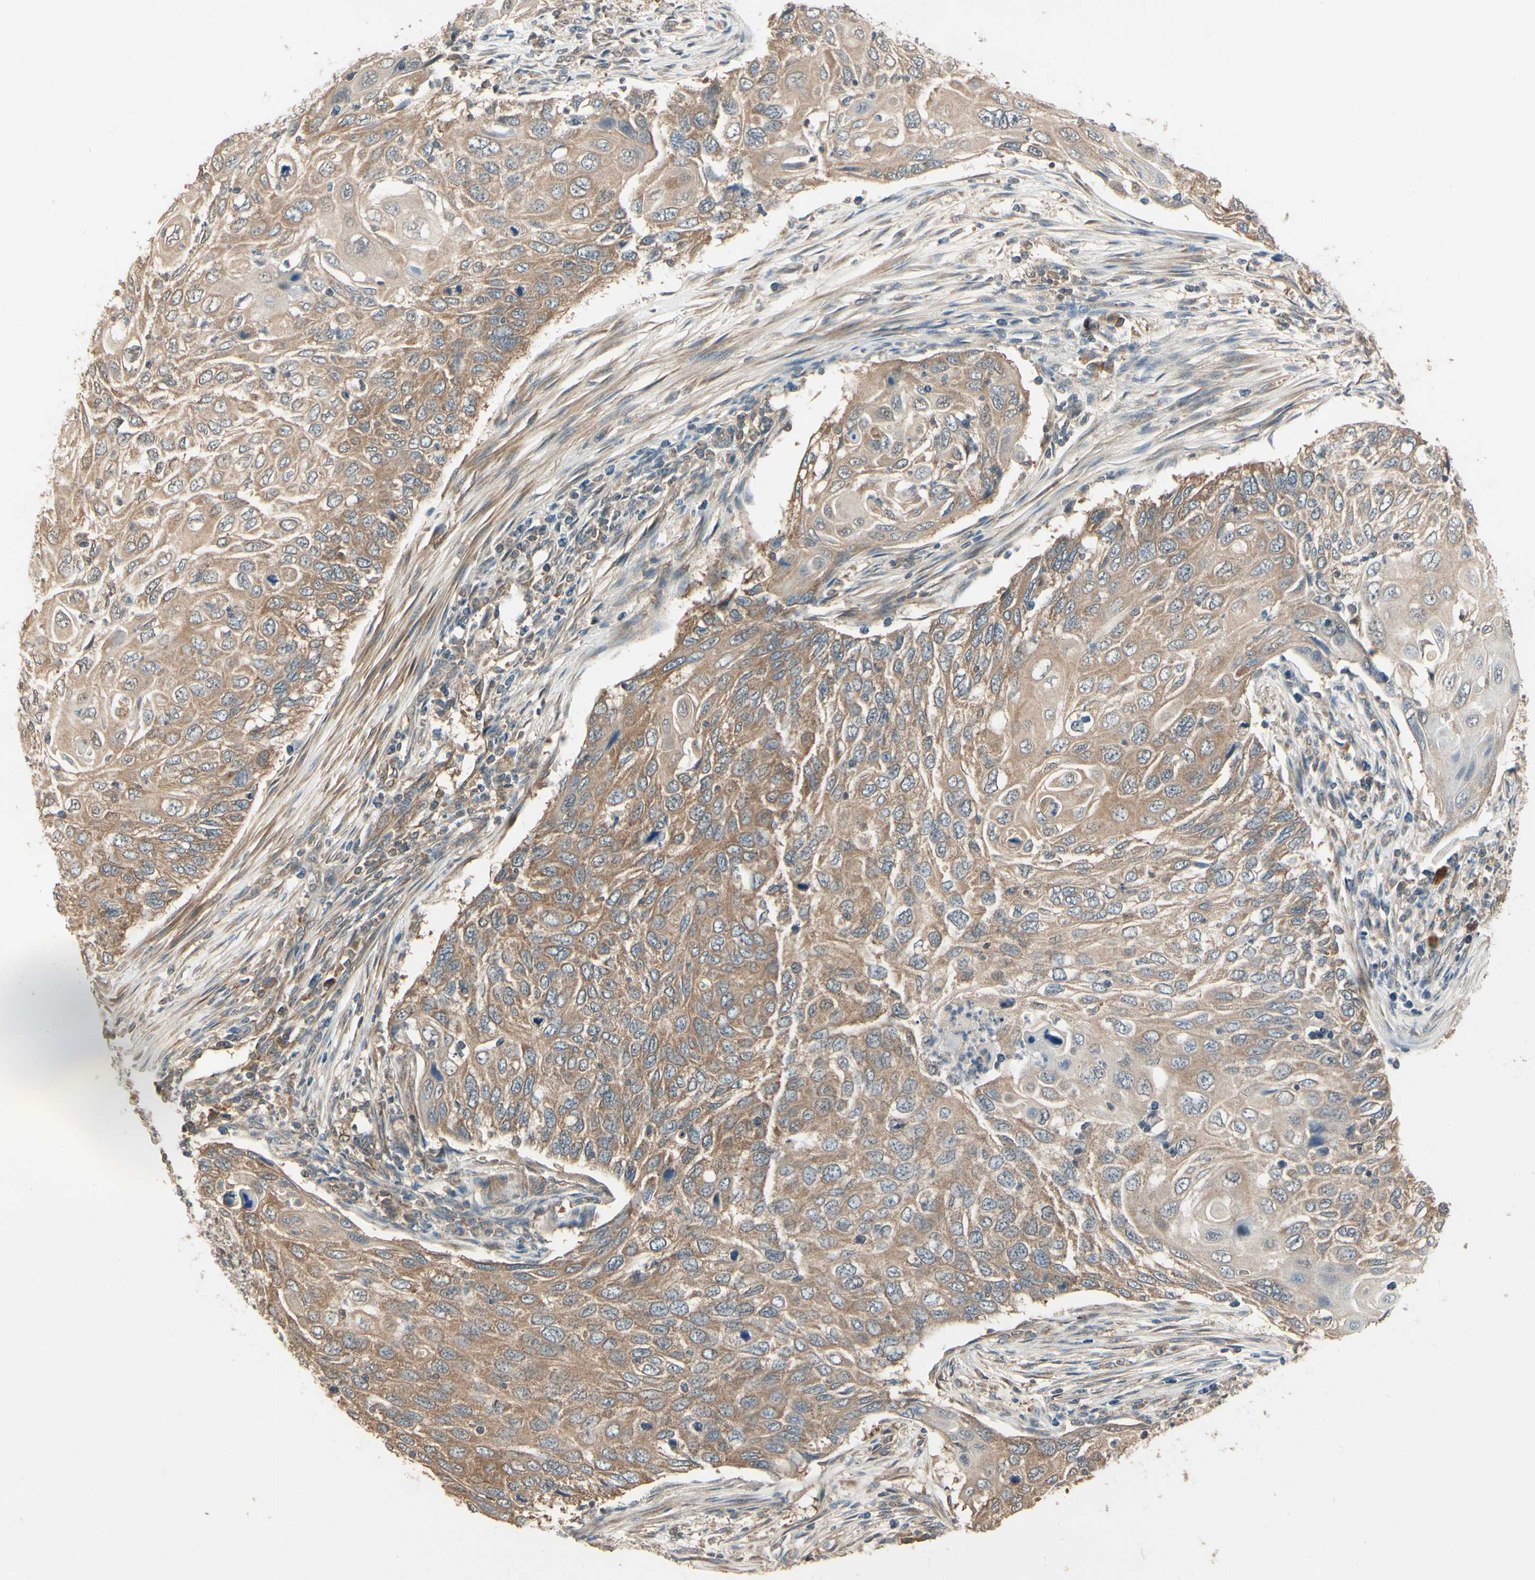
{"staining": {"intensity": "moderate", "quantity": ">75%", "location": "cytoplasmic/membranous"}, "tissue": "cervical cancer", "cell_type": "Tumor cells", "image_type": "cancer", "snomed": [{"axis": "morphology", "description": "Squamous cell carcinoma, NOS"}, {"axis": "topography", "description": "Cervix"}], "caption": "Cervical cancer tissue displays moderate cytoplasmic/membranous positivity in about >75% of tumor cells, visualized by immunohistochemistry. (DAB (3,3'-diaminobenzidine) = brown stain, brightfield microscopy at high magnification).", "gene": "CCT7", "patient": {"sex": "female", "age": 70}}